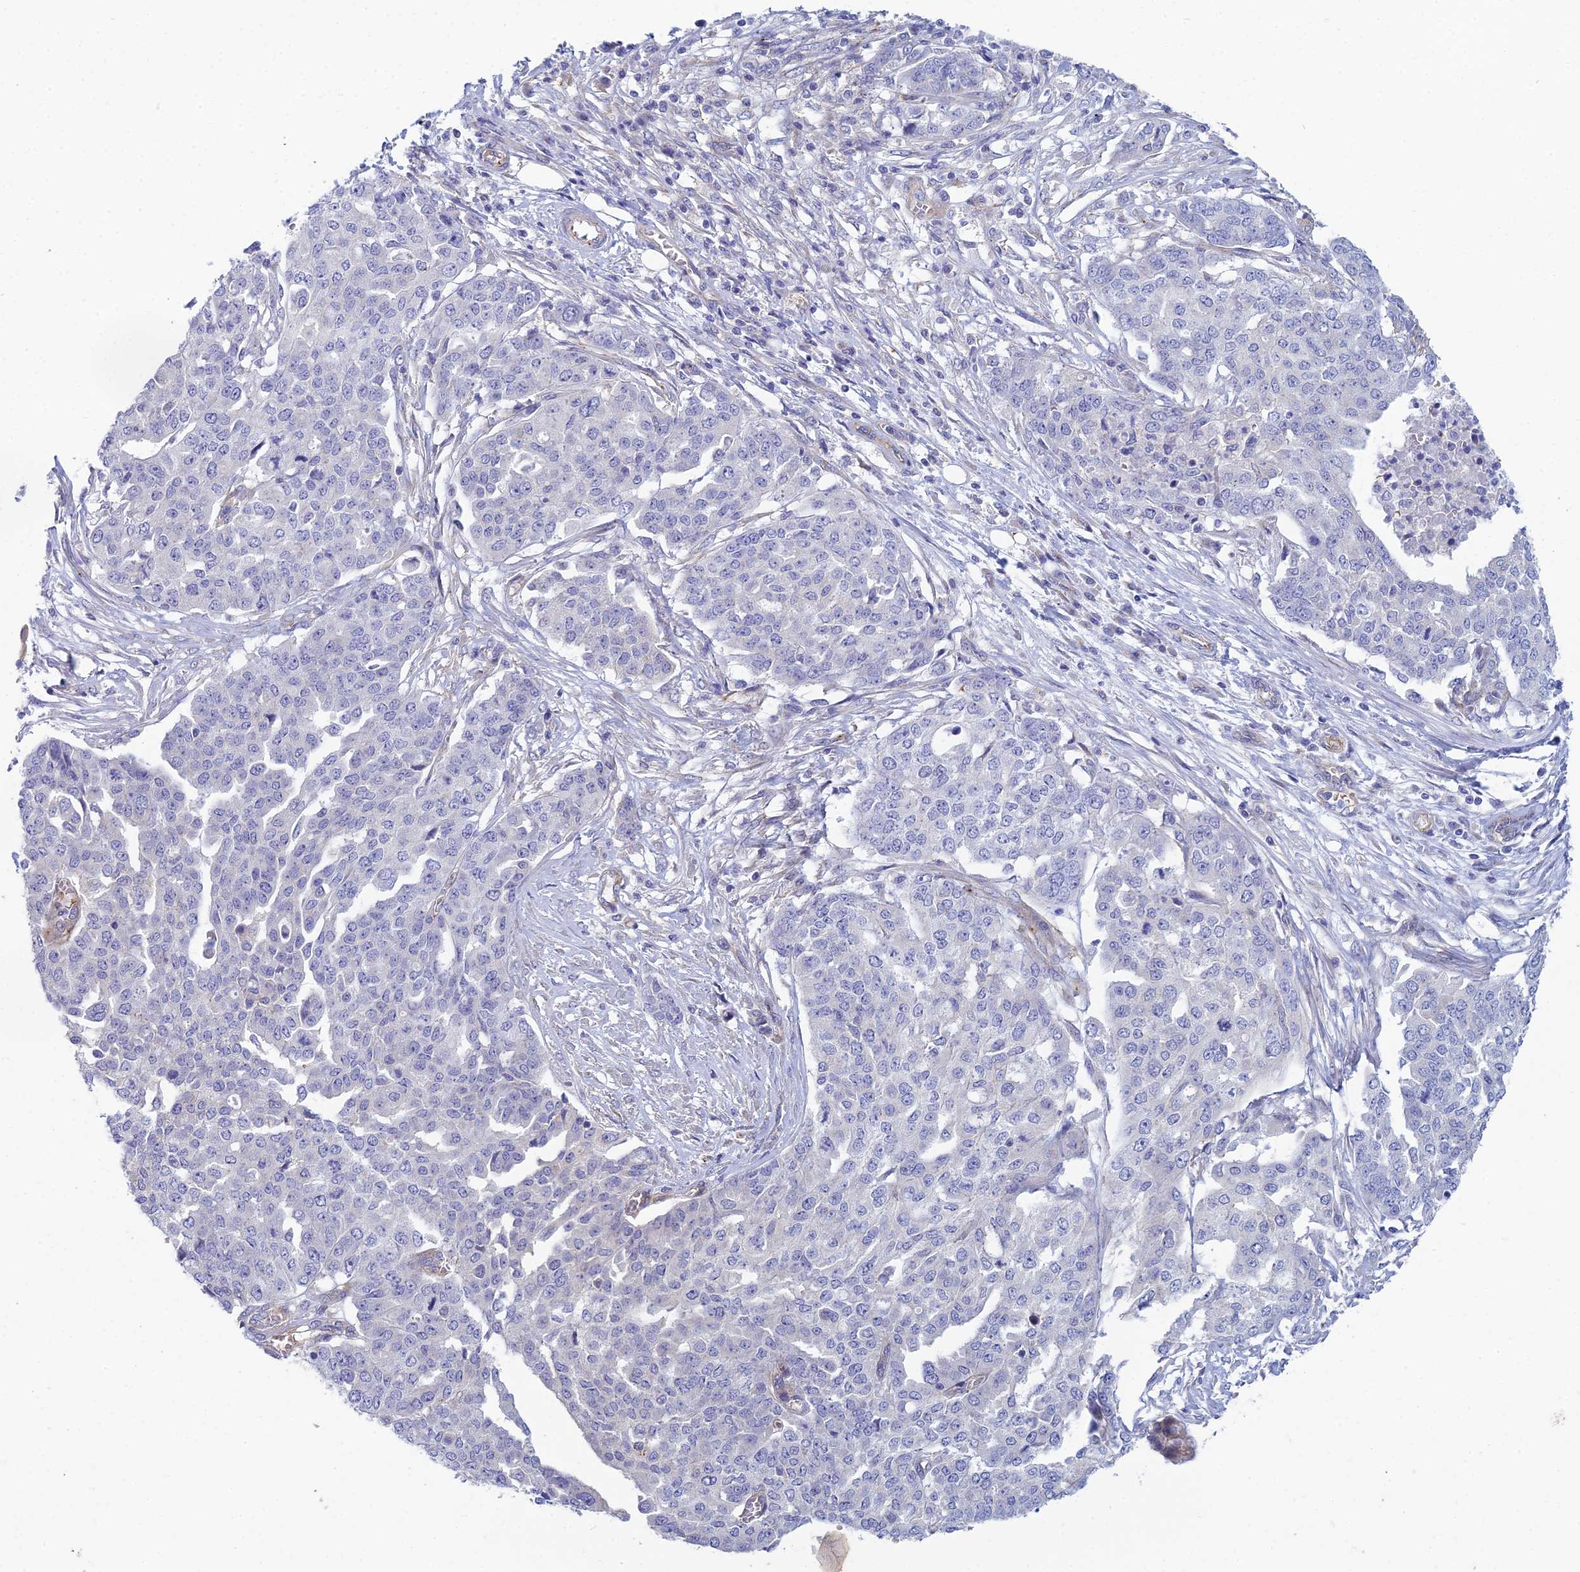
{"staining": {"intensity": "negative", "quantity": "none", "location": "none"}, "tissue": "ovarian cancer", "cell_type": "Tumor cells", "image_type": "cancer", "snomed": [{"axis": "morphology", "description": "Cystadenocarcinoma, serous, NOS"}, {"axis": "topography", "description": "Soft tissue"}, {"axis": "topography", "description": "Ovary"}], "caption": "The photomicrograph reveals no staining of tumor cells in ovarian serous cystadenocarcinoma.", "gene": "ZNF564", "patient": {"sex": "female", "age": 57}}